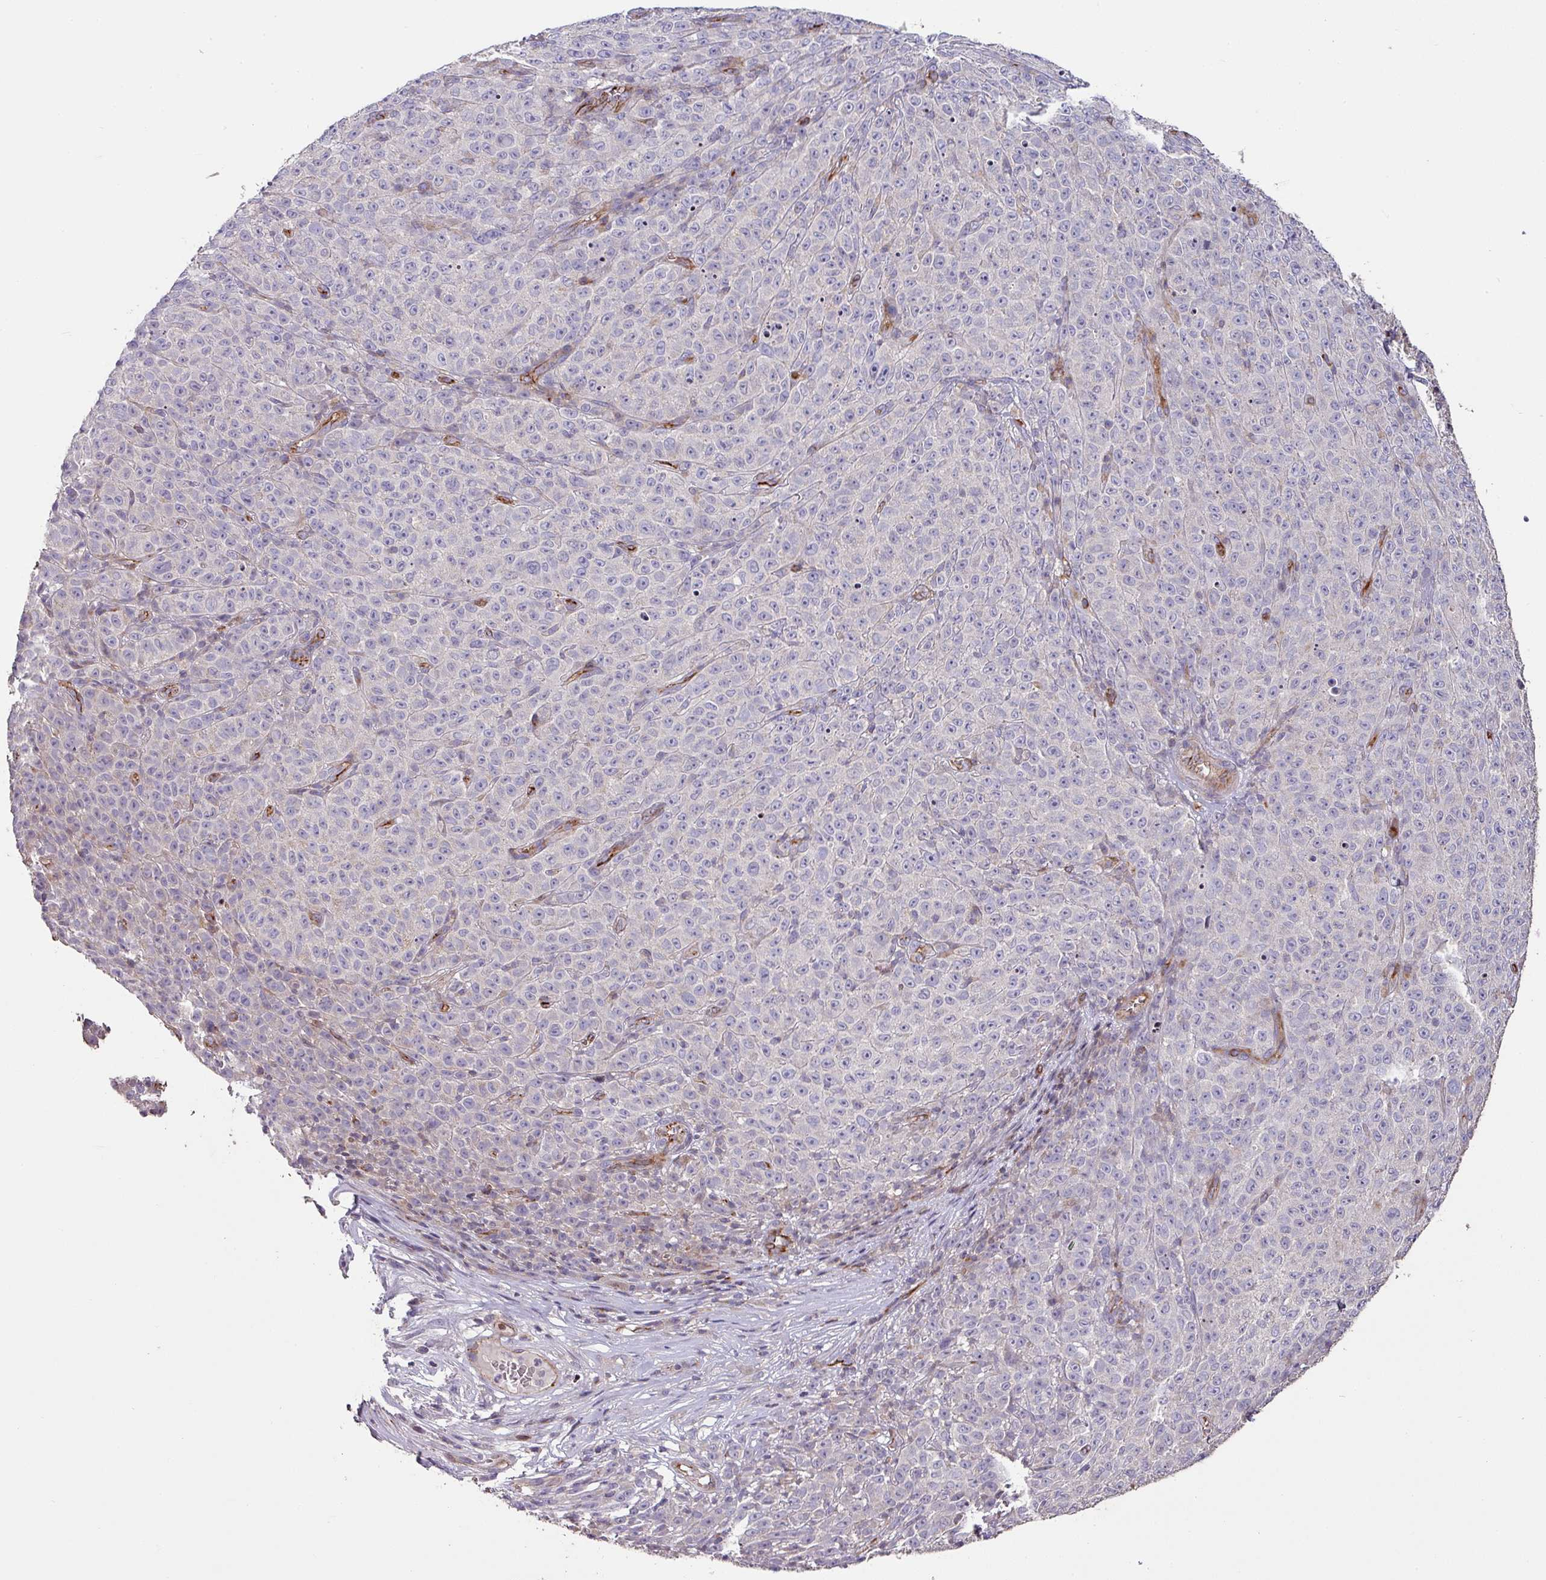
{"staining": {"intensity": "negative", "quantity": "none", "location": "none"}, "tissue": "melanoma", "cell_type": "Tumor cells", "image_type": "cancer", "snomed": [{"axis": "morphology", "description": "Malignant melanoma, NOS"}, {"axis": "topography", "description": "Skin"}], "caption": "Malignant melanoma stained for a protein using IHC displays no expression tumor cells.", "gene": "RPL23A", "patient": {"sex": "female", "age": 82}}